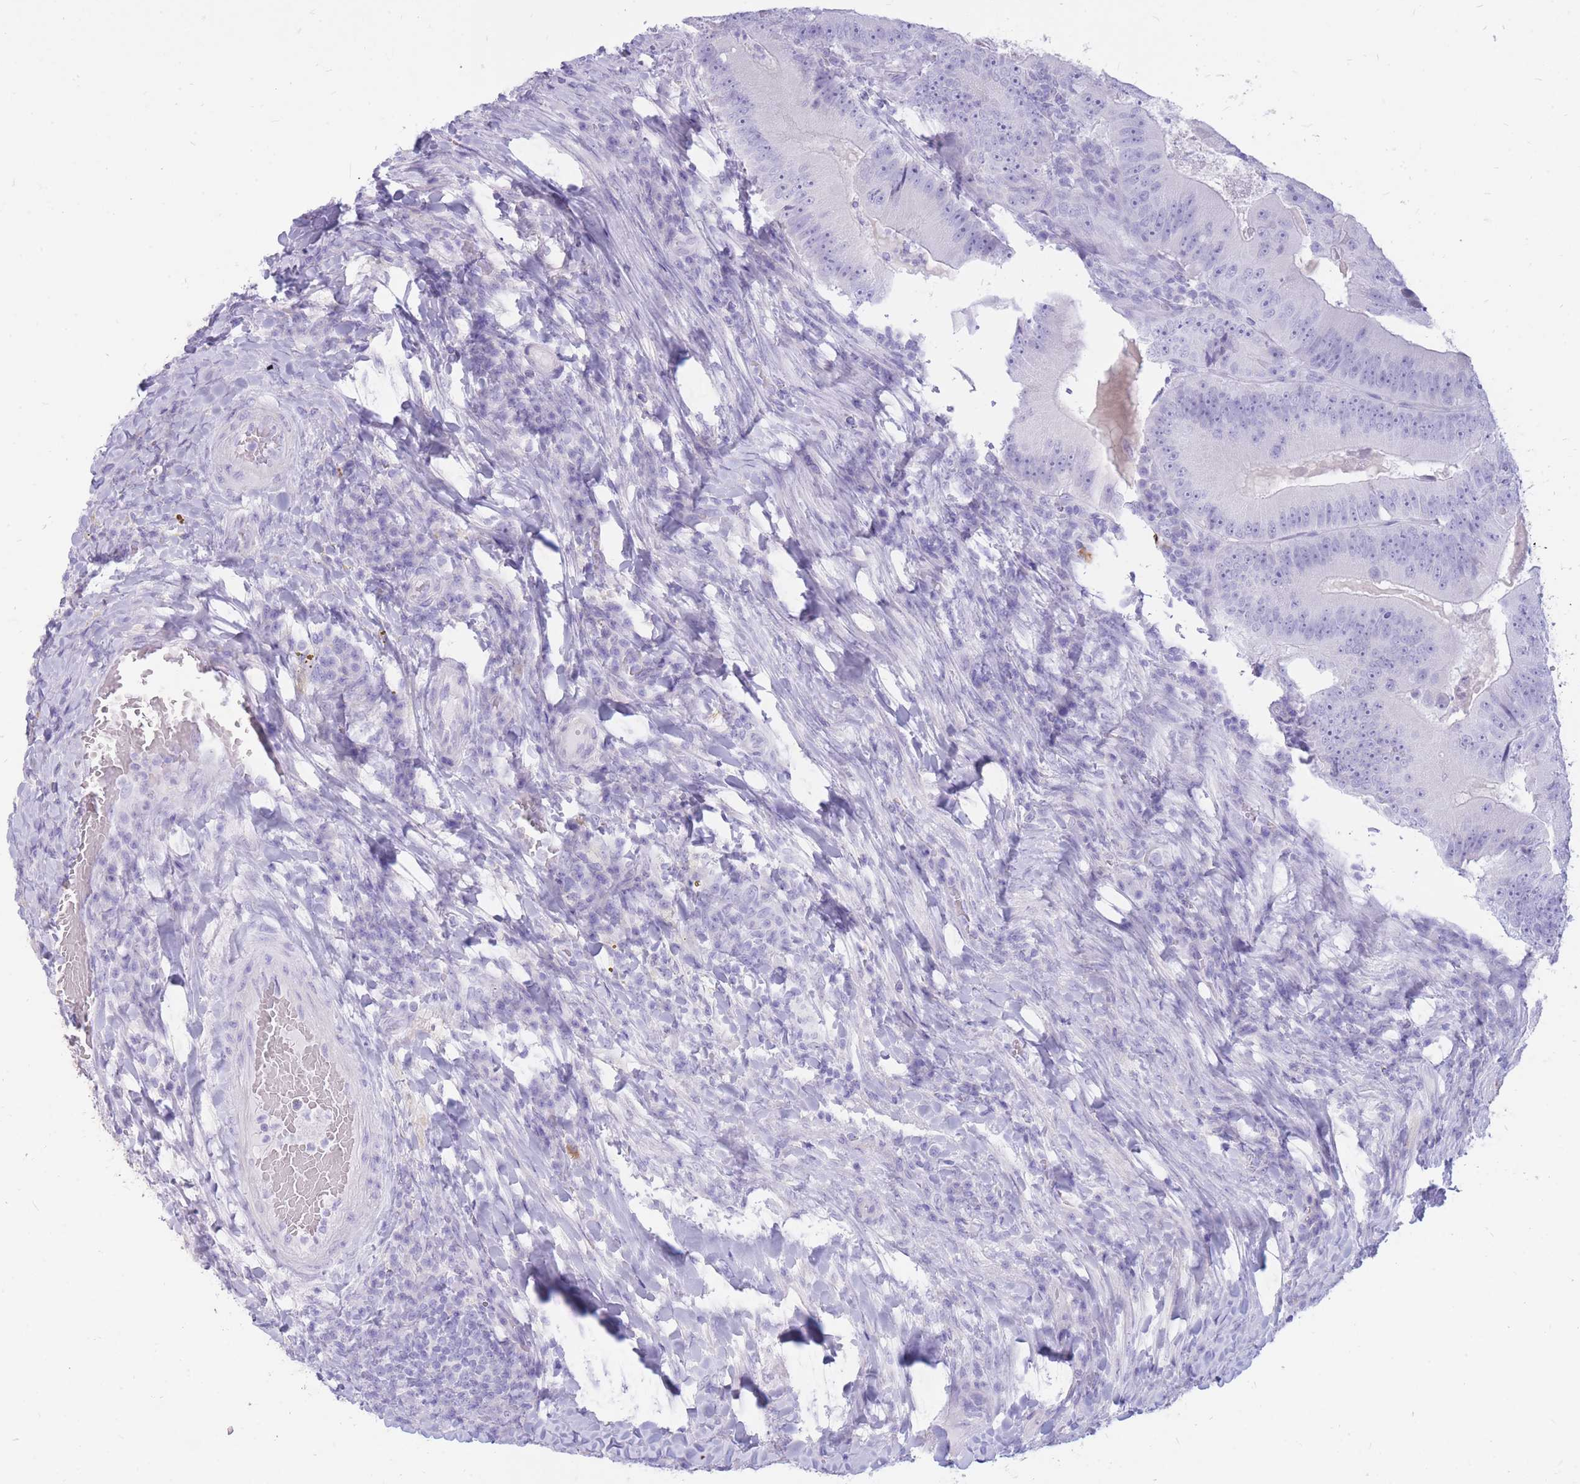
{"staining": {"intensity": "negative", "quantity": "none", "location": "none"}, "tissue": "colorectal cancer", "cell_type": "Tumor cells", "image_type": "cancer", "snomed": [{"axis": "morphology", "description": "Adenocarcinoma, NOS"}, {"axis": "topography", "description": "Colon"}], "caption": "This image is of colorectal adenocarcinoma stained with IHC to label a protein in brown with the nuclei are counter-stained blue. There is no expression in tumor cells.", "gene": "CYP21A2", "patient": {"sex": "female", "age": 86}}